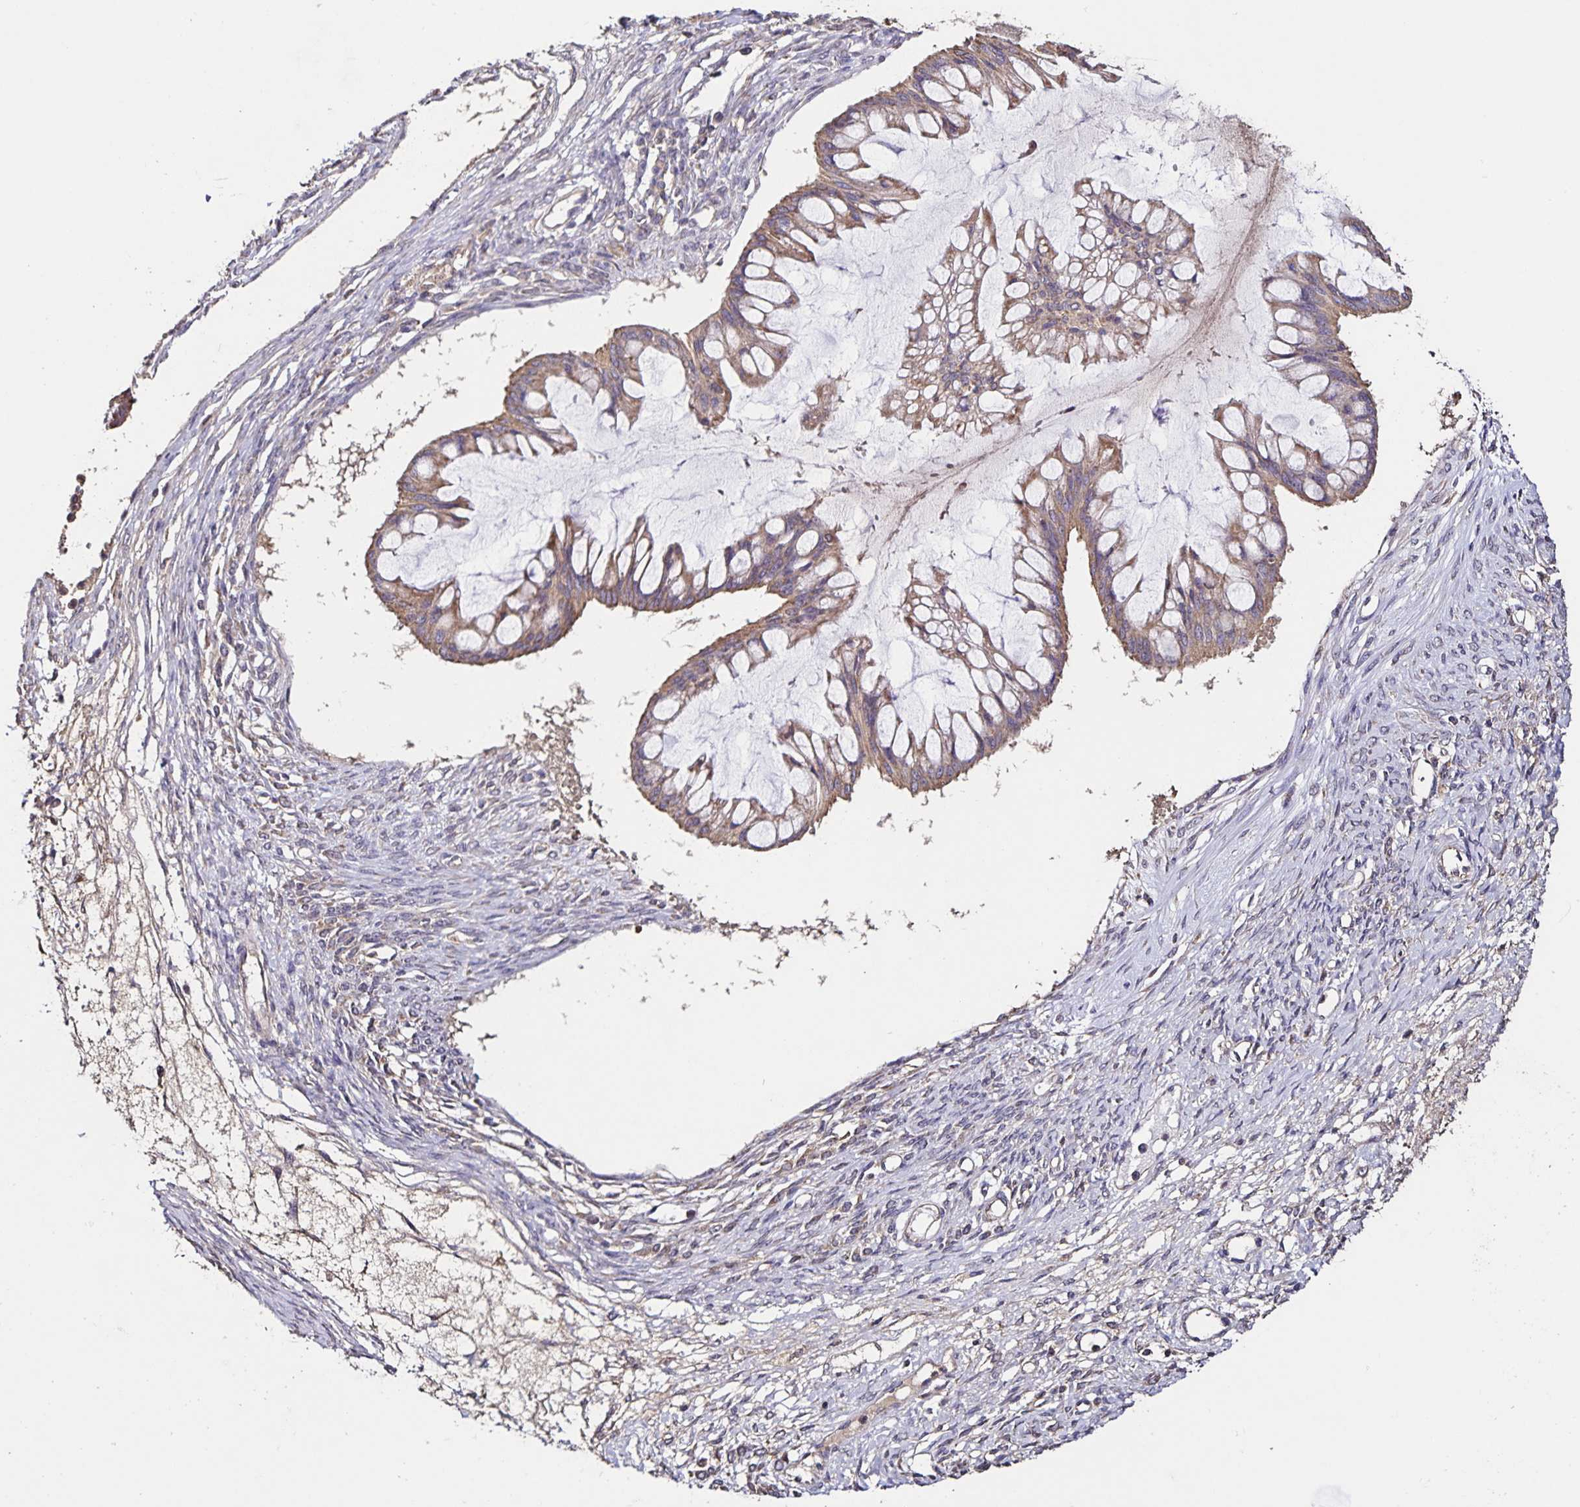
{"staining": {"intensity": "weak", "quantity": ">75%", "location": "cytoplasmic/membranous"}, "tissue": "ovarian cancer", "cell_type": "Tumor cells", "image_type": "cancer", "snomed": [{"axis": "morphology", "description": "Cystadenocarcinoma, mucinous, NOS"}, {"axis": "topography", "description": "Ovary"}], "caption": "Protein staining exhibits weak cytoplasmic/membranous staining in about >75% of tumor cells in ovarian cancer (mucinous cystadenocarcinoma).", "gene": "MAN1A1", "patient": {"sex": "female", "age": 73}}